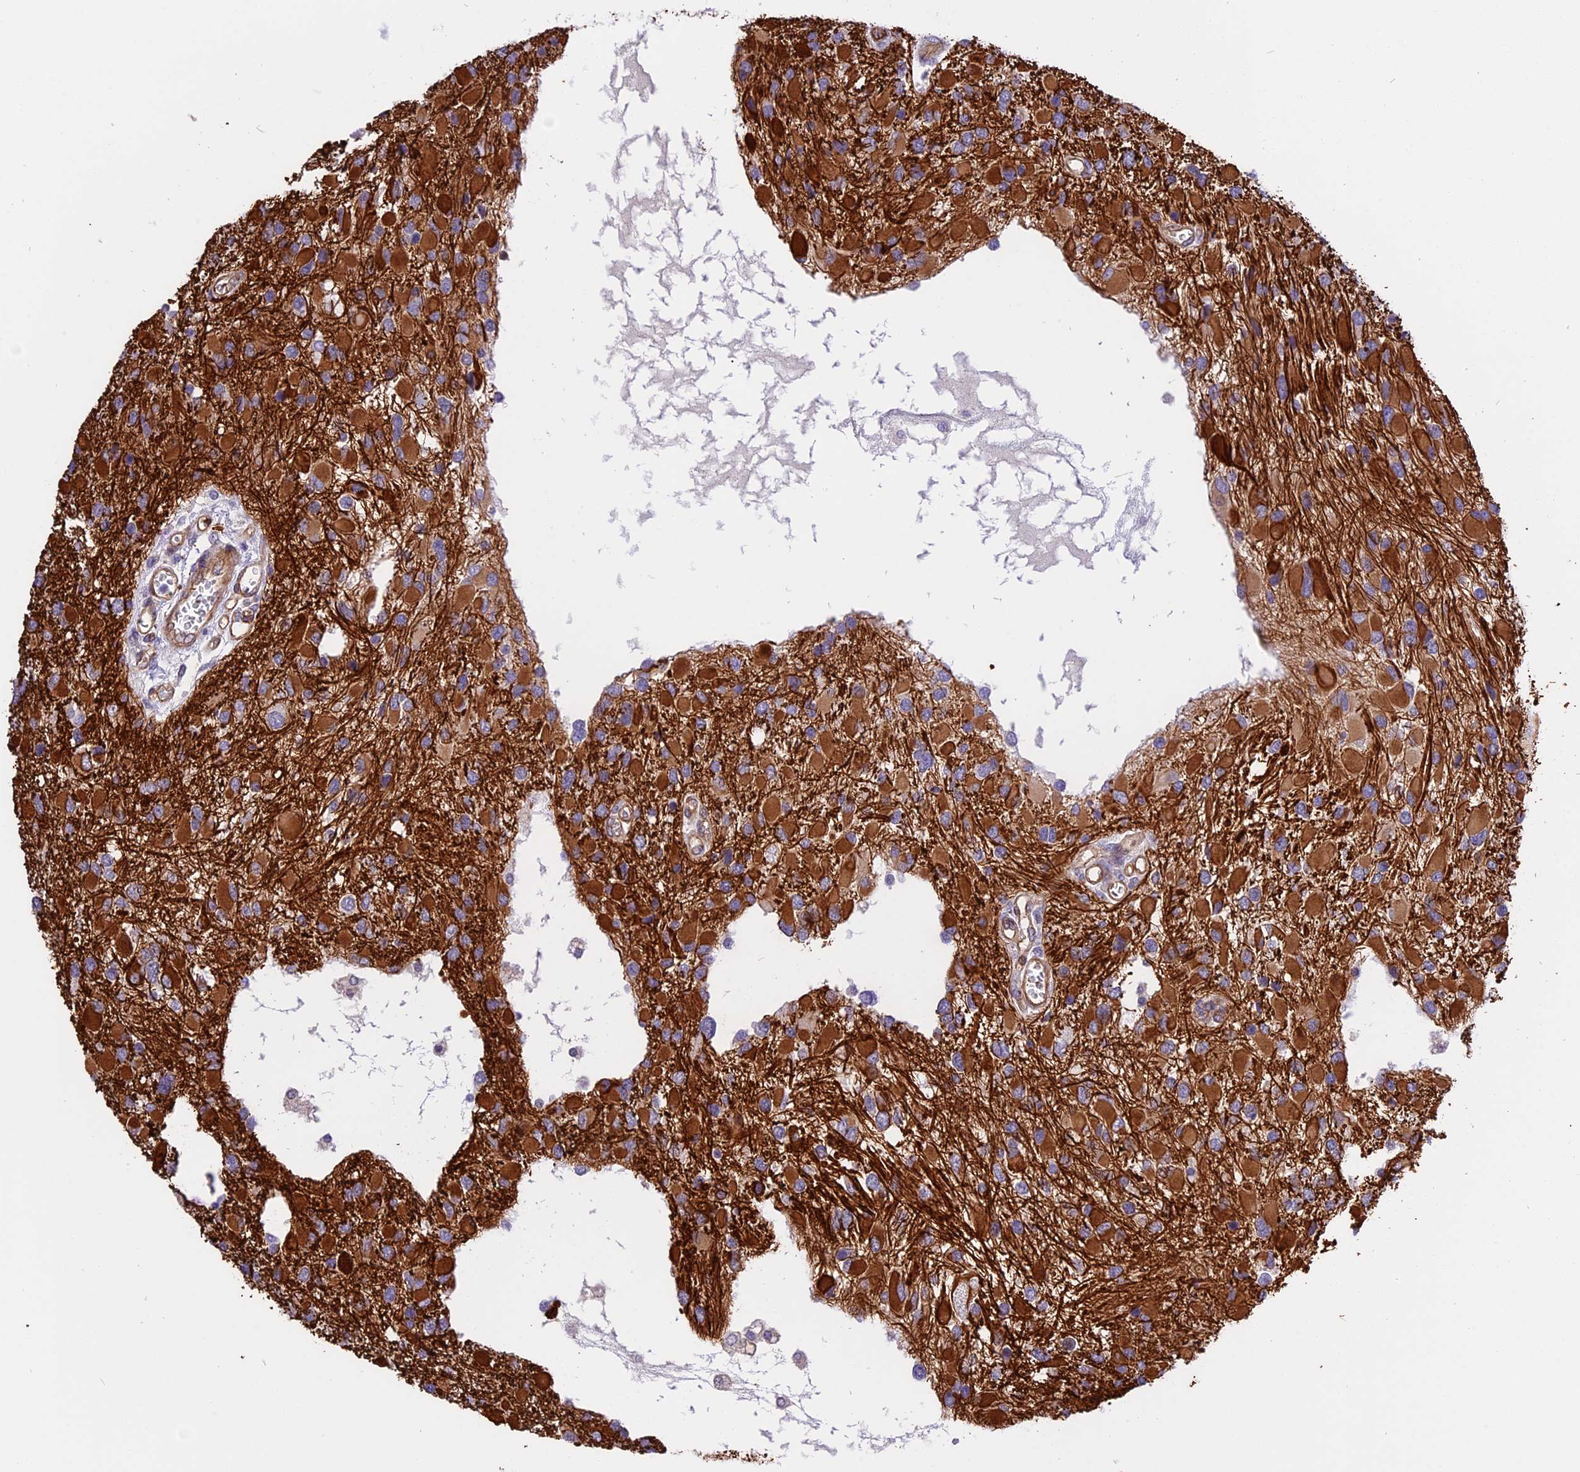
{"staining": {"intensity": "strong", "quantity": ">75%", "location": "cytoplasmic/membranous"}, "tissue": "glioma", "cell_type": "Tumor cells", "image_type": "cancer", "snomed": [{"axis": "morphology", "description": "Glioma, malignant, High grade"}, {"axis": "topography", "description": "Brain"}], "caption": "This histopathology image exhibits IHC staining of malignant glioma (high-grade), with high strong cytoplasmic/membranous staining in about >75% of tumor cells.", "gene": "R3HDM4", "patient": {"sex": "male", "age": 53}}